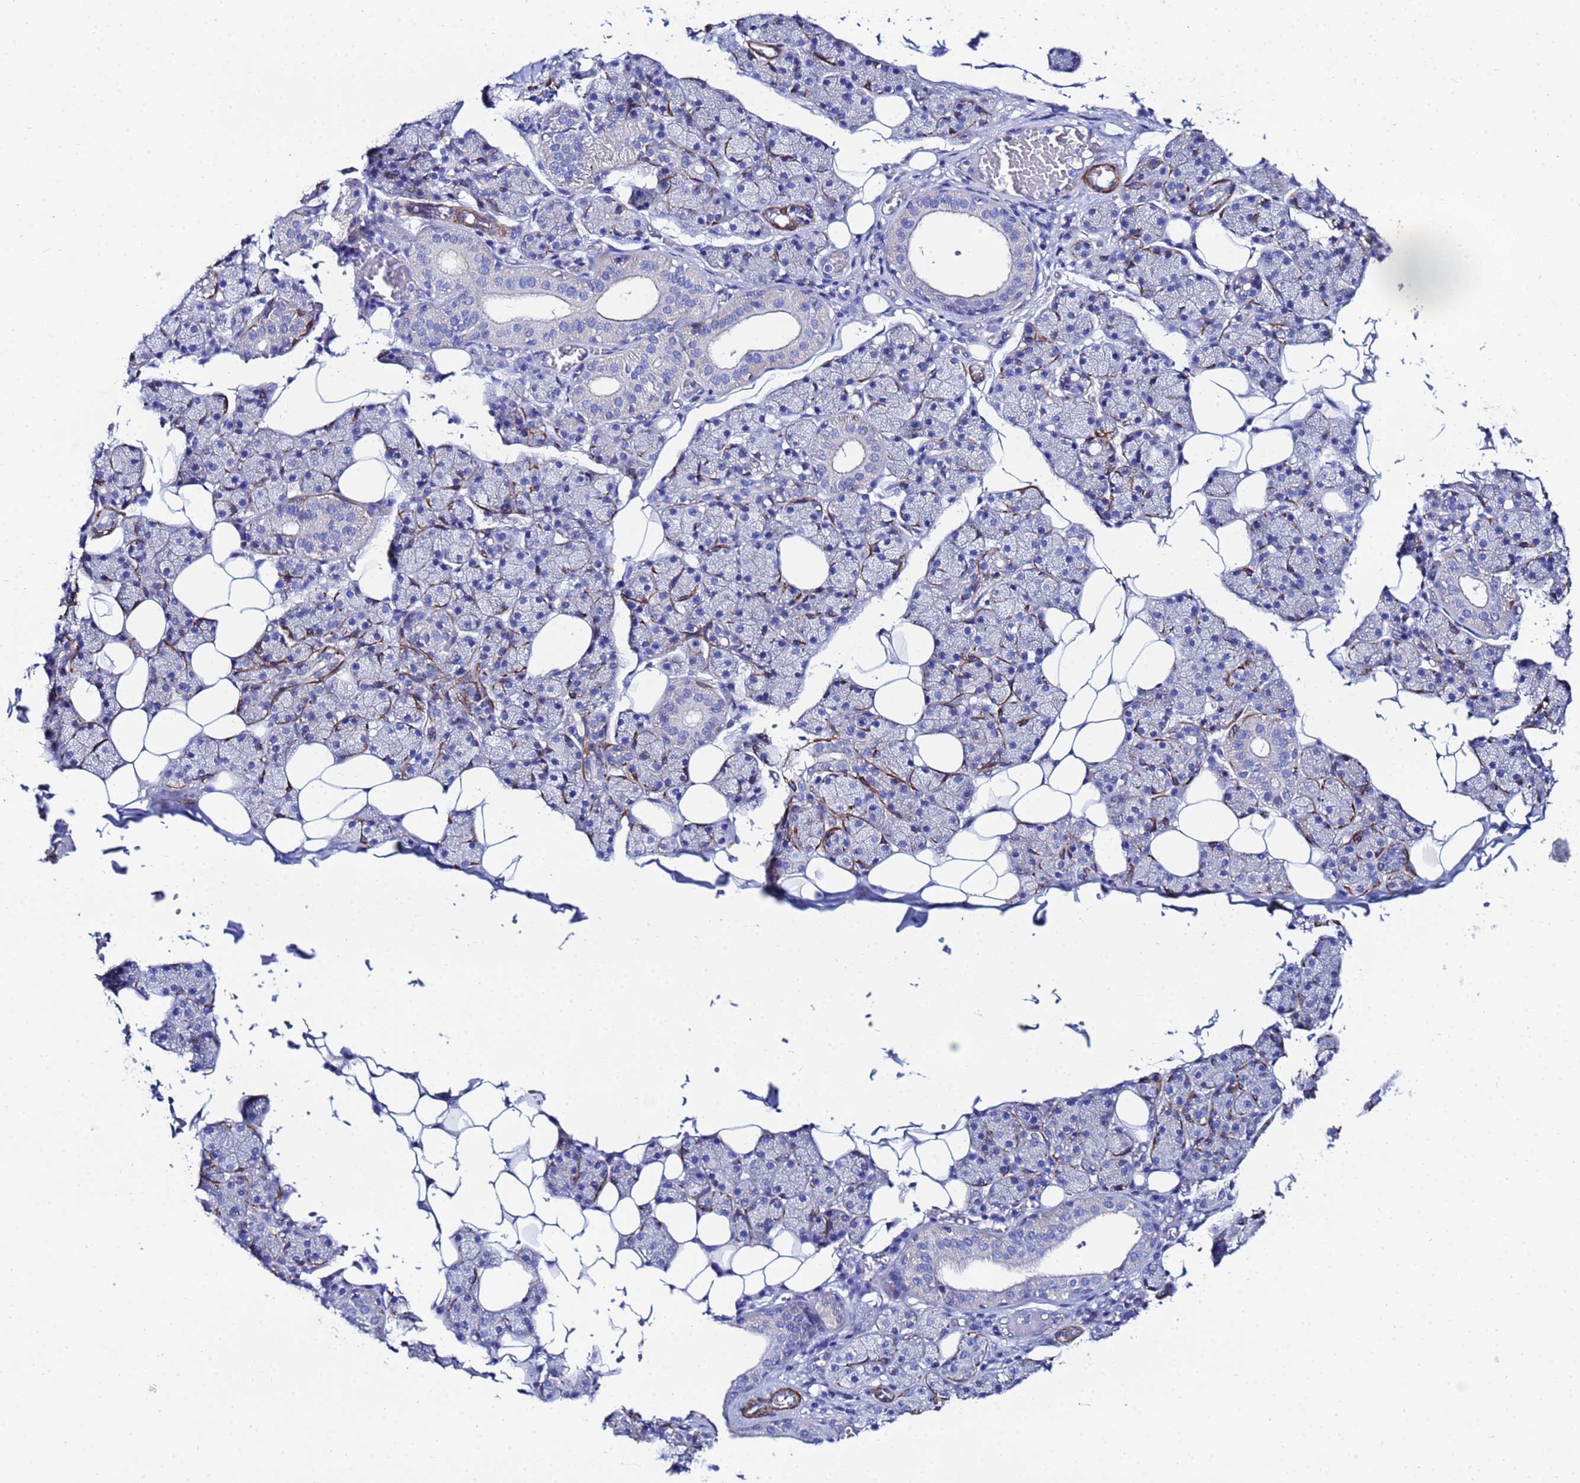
{"staining": {"intensity": "moderate", "quantity": "<25%", "location": "cytoplasmic/membranous"}, "tissue": "salivary gland", "cell_type": "Glandular cells", "image_type": "normal", "snomed": [{"axis": "morphology", "description": "Normal tissue, NOS"}, {"axis": "topography", "description": "Salivary gland"}], "caption": "This image exhibits immunohistochemistry staining of unremarkable human salivary gland, with low moderate cytoplasmic/membranous expression in about <25% of glandular cells.", "gene": "RAB39A", "patient": {"sex": "female", "age": 33}}